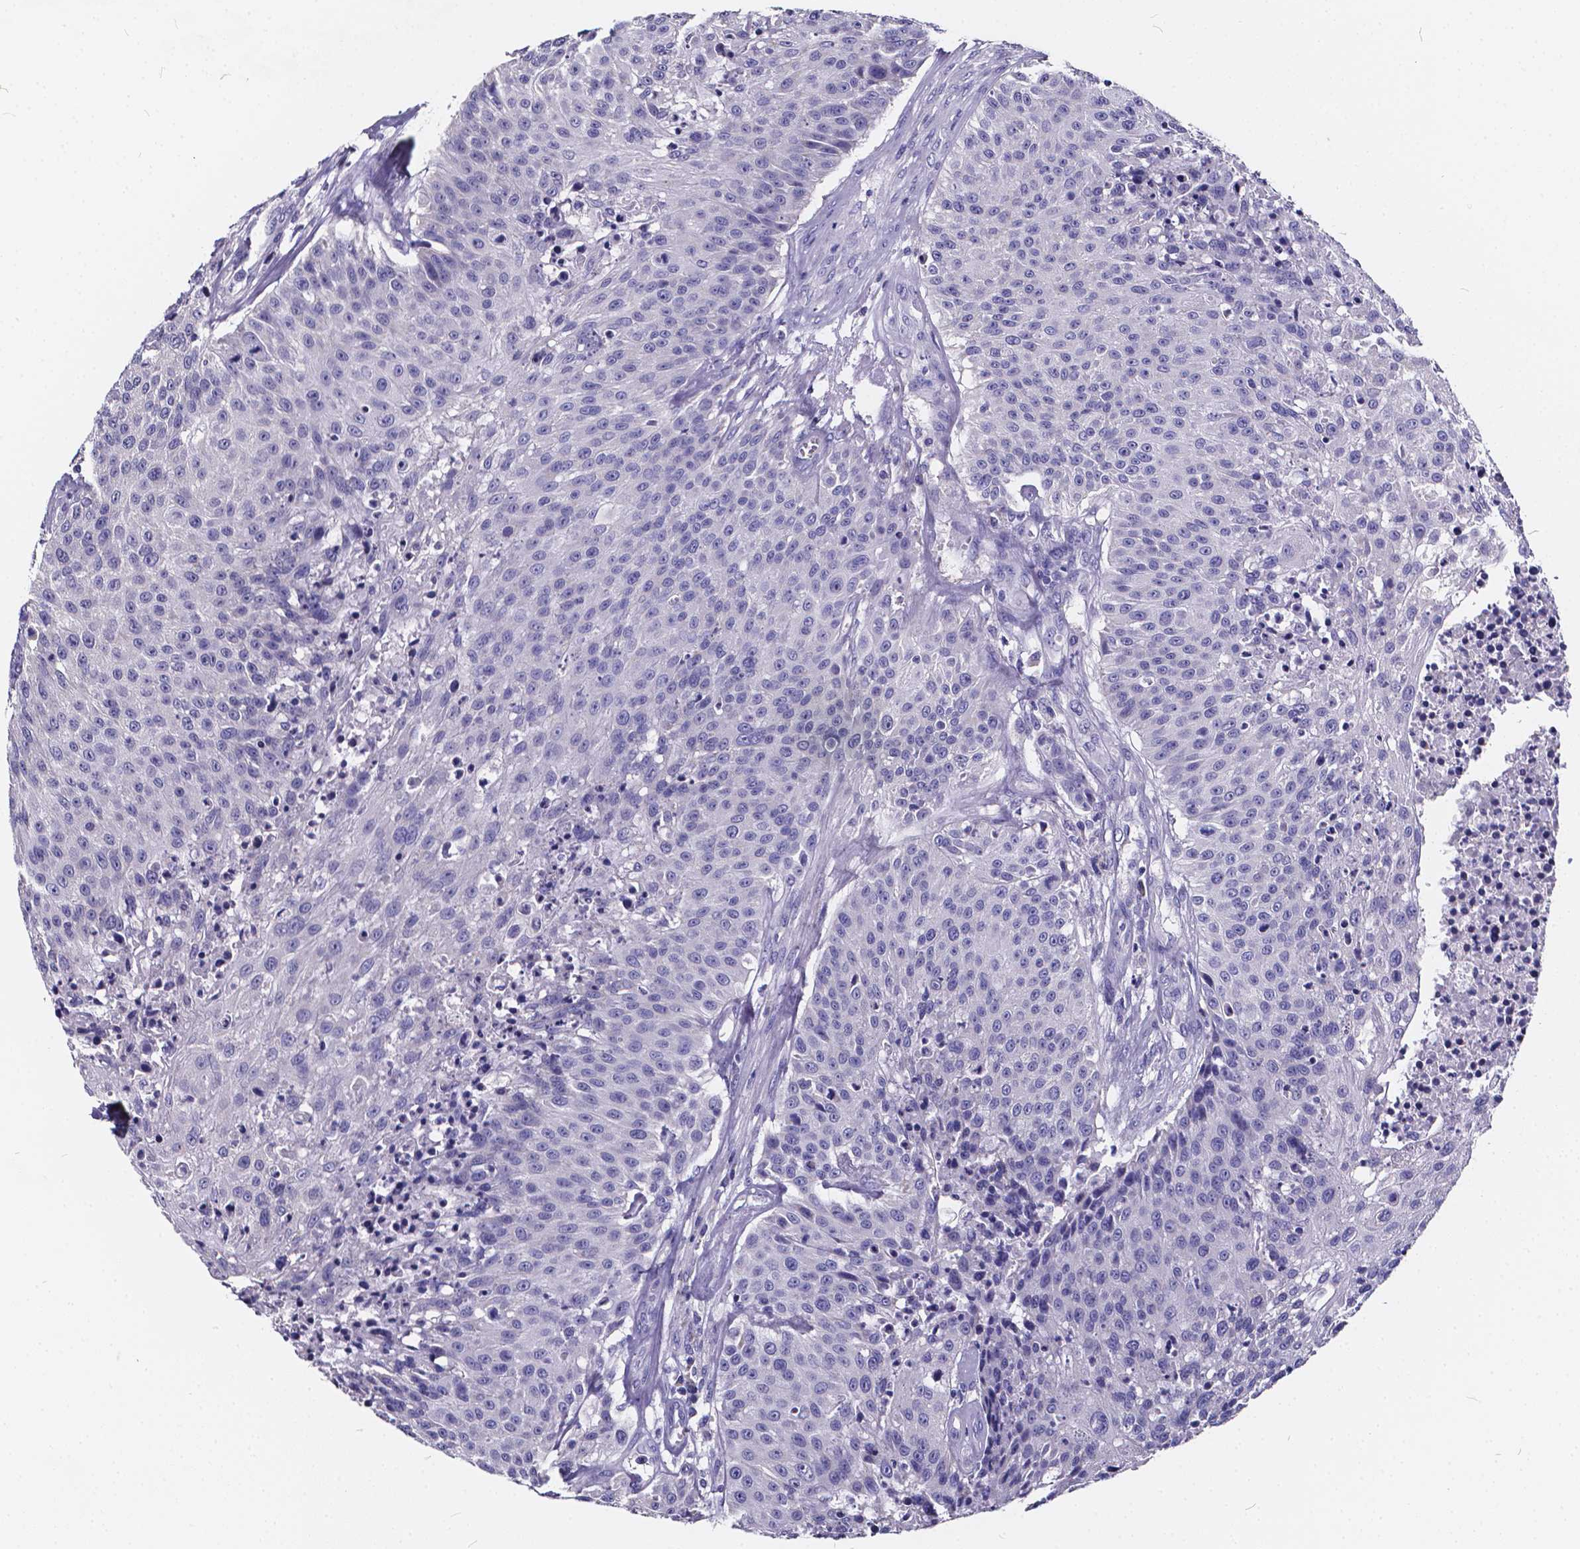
{"staining": {"intensity": "negative", "quantity": "none", "location": "none"}, "tissue": "urothelial cancer", "cell_type": "Tumor cells", "image_type": "cancer", "snomed": [{"axis": "morphology", "description": "Urothelial carcinoma, NOS"}, {"axis": "topography", "description": "Urinary bladder"}], "caption": "An image of human transitional cell carcinoma is negative for staining in tumor cells.", "gene": "SPEF2", "patient": {"sex": "male", "age": 55}}